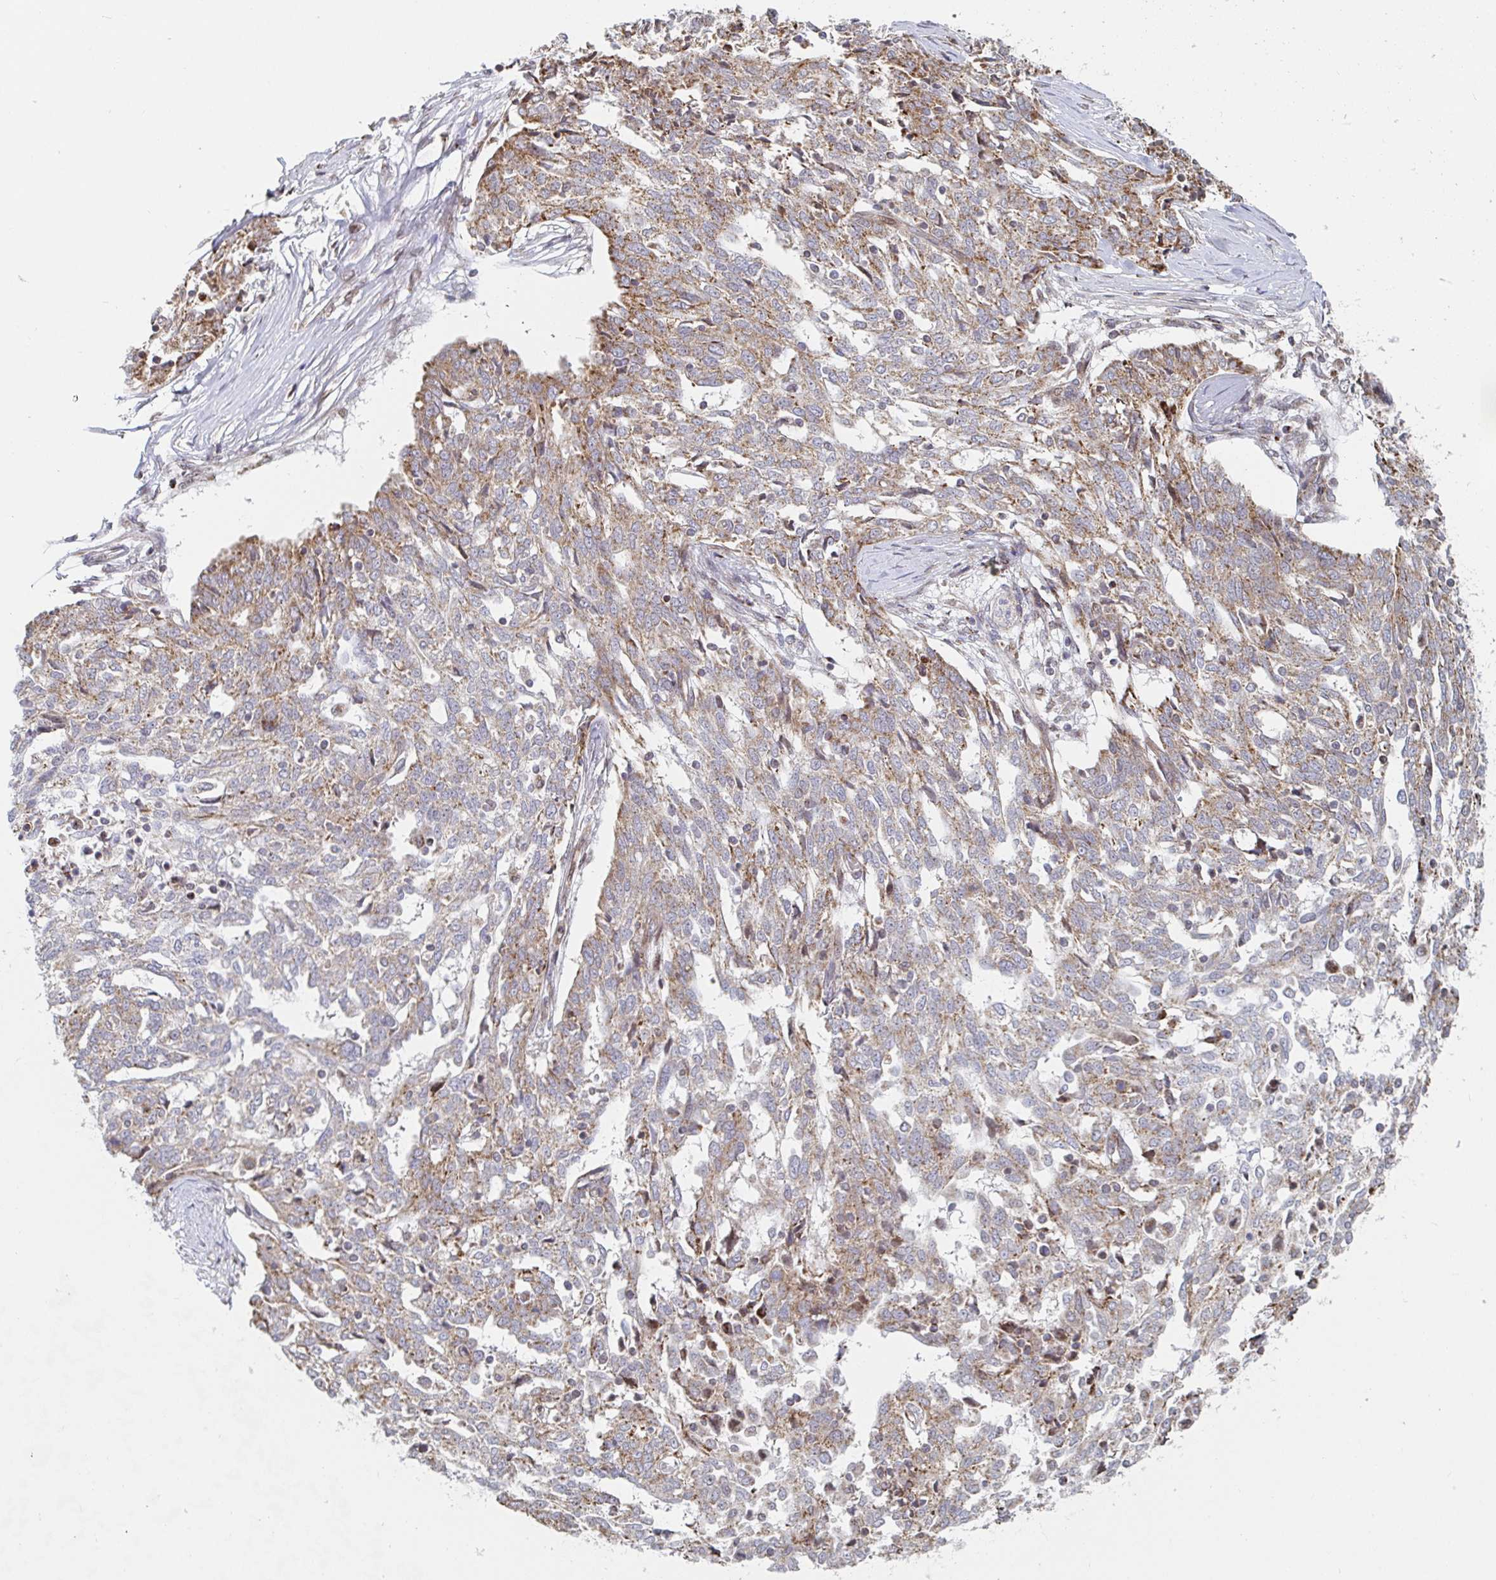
{"staining": {"intensity": "moderate", "quantity": "25%-75%", "location": "cytoplasmic/membranous"}, "tissue": "ovarian cancer", "cell_type": "Tumor cells", "image_type": "cancer", "snomed": [{"axis": "morphology", "description": "Cystadenocarcinoma, serous, NOS"}, {"axis": "topography", "description": "Ovary"}], "caption": "About 25%-75% of tumor cells in serous cystadenocarcinoma (ovarian) reveal moderate cytoplasmic/membranous protein expression as visualized by brown immunohistochemical staining.", "gene": "STARD8", "patient": {"sex": "female", "age": 67}}